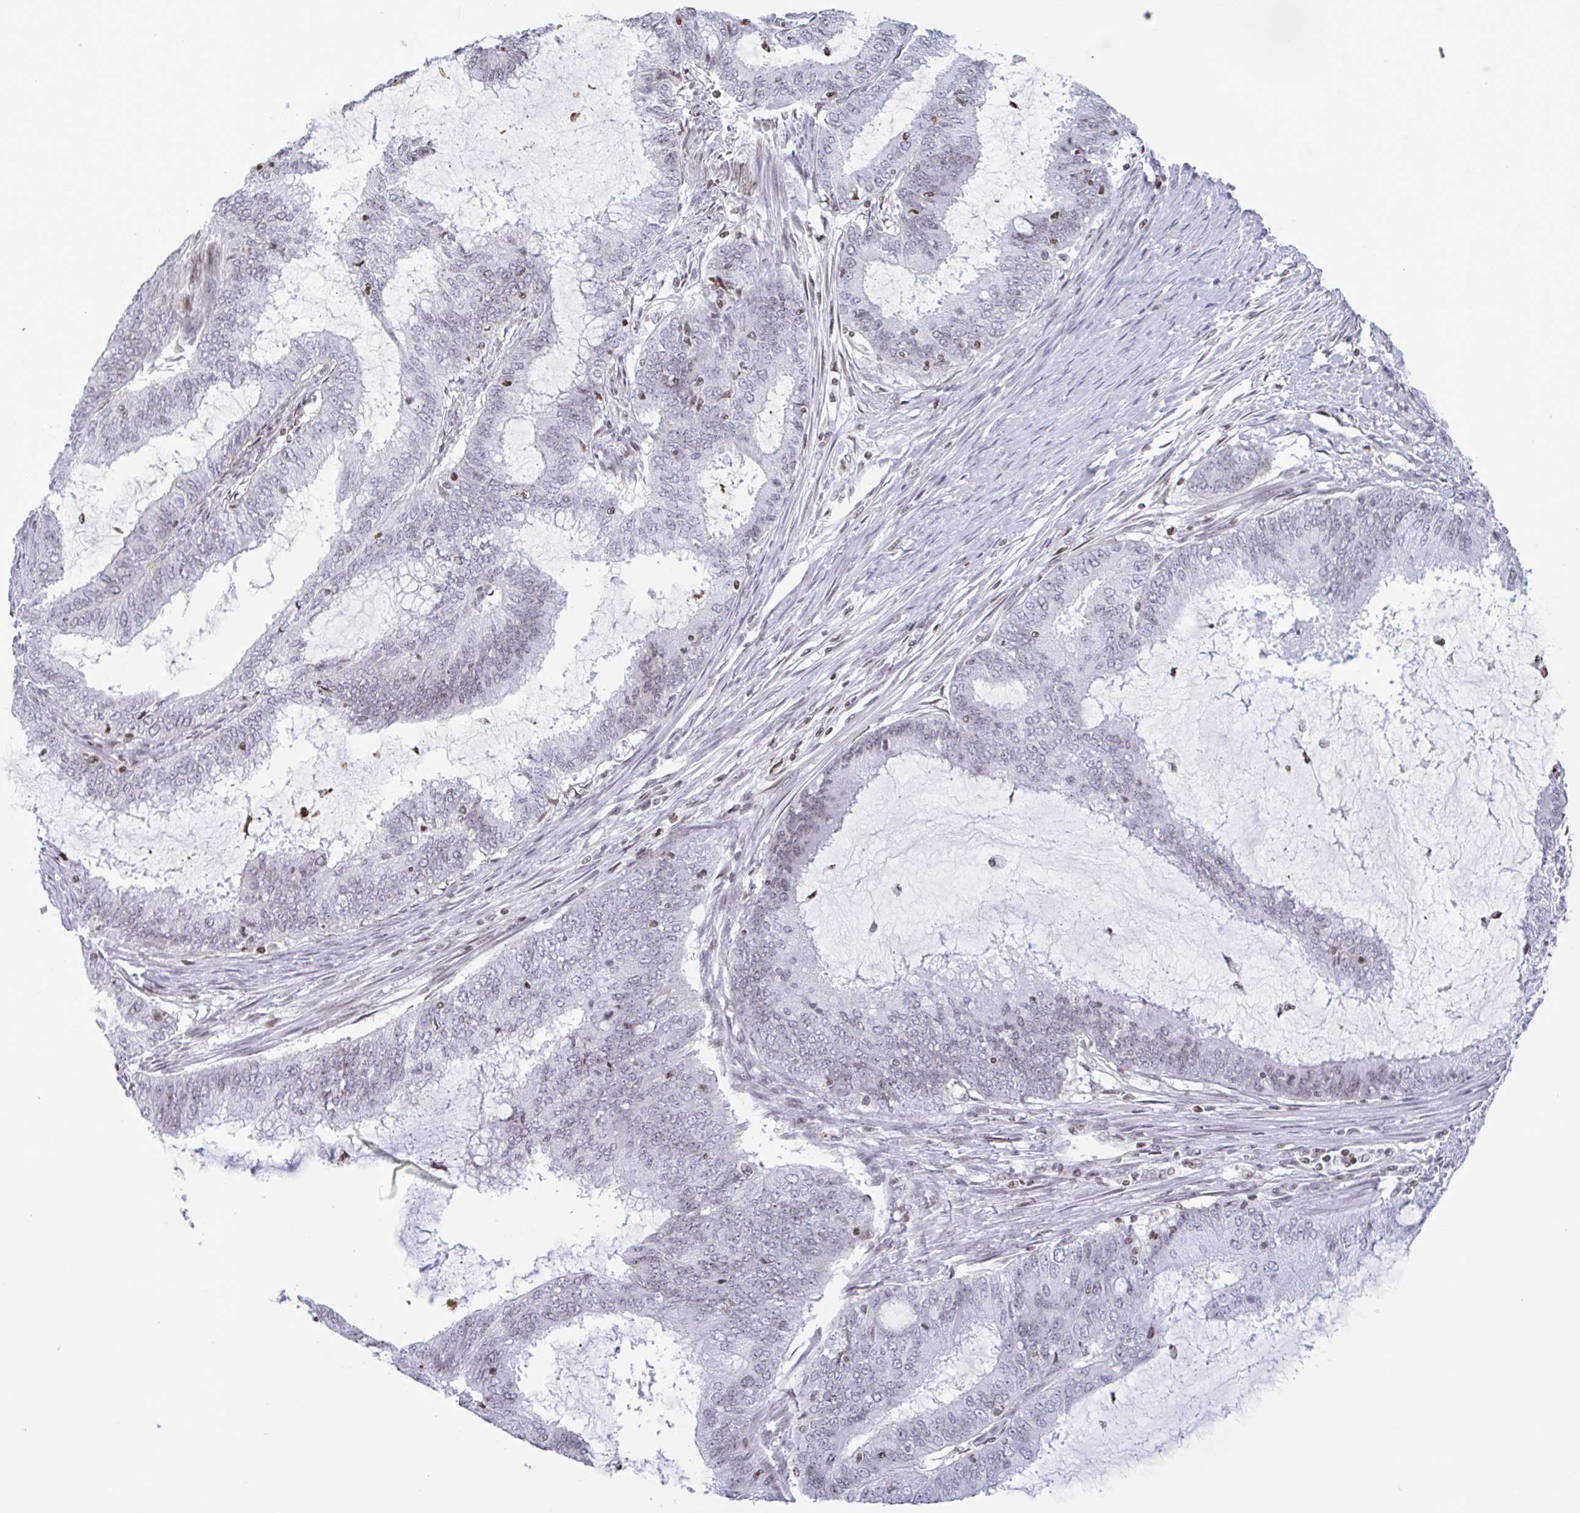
{"staining": {"intensity": "weak", "quantity": "<25%", "location": "nuclear"}, "tissue": "endometrial cancer", "cell_type": "Tumor cells", "image_type": "cancer", "snomed": [{"axis": "morphology", "description": "Adenocarcinoma, NOS"}, {"axis": "topography", "description": "Endometrium"}], "caption": "Immunohistochemistry (IHC) micrograph of neoplastic tissue: endometrial cancer (adenocarcinoma) stained with DAB (3,3'-diaminobenzidine) shows no significant protein staining in tumor cells.", "gene": "NOL6", "patient": {"sex": "female", "age": 51}}